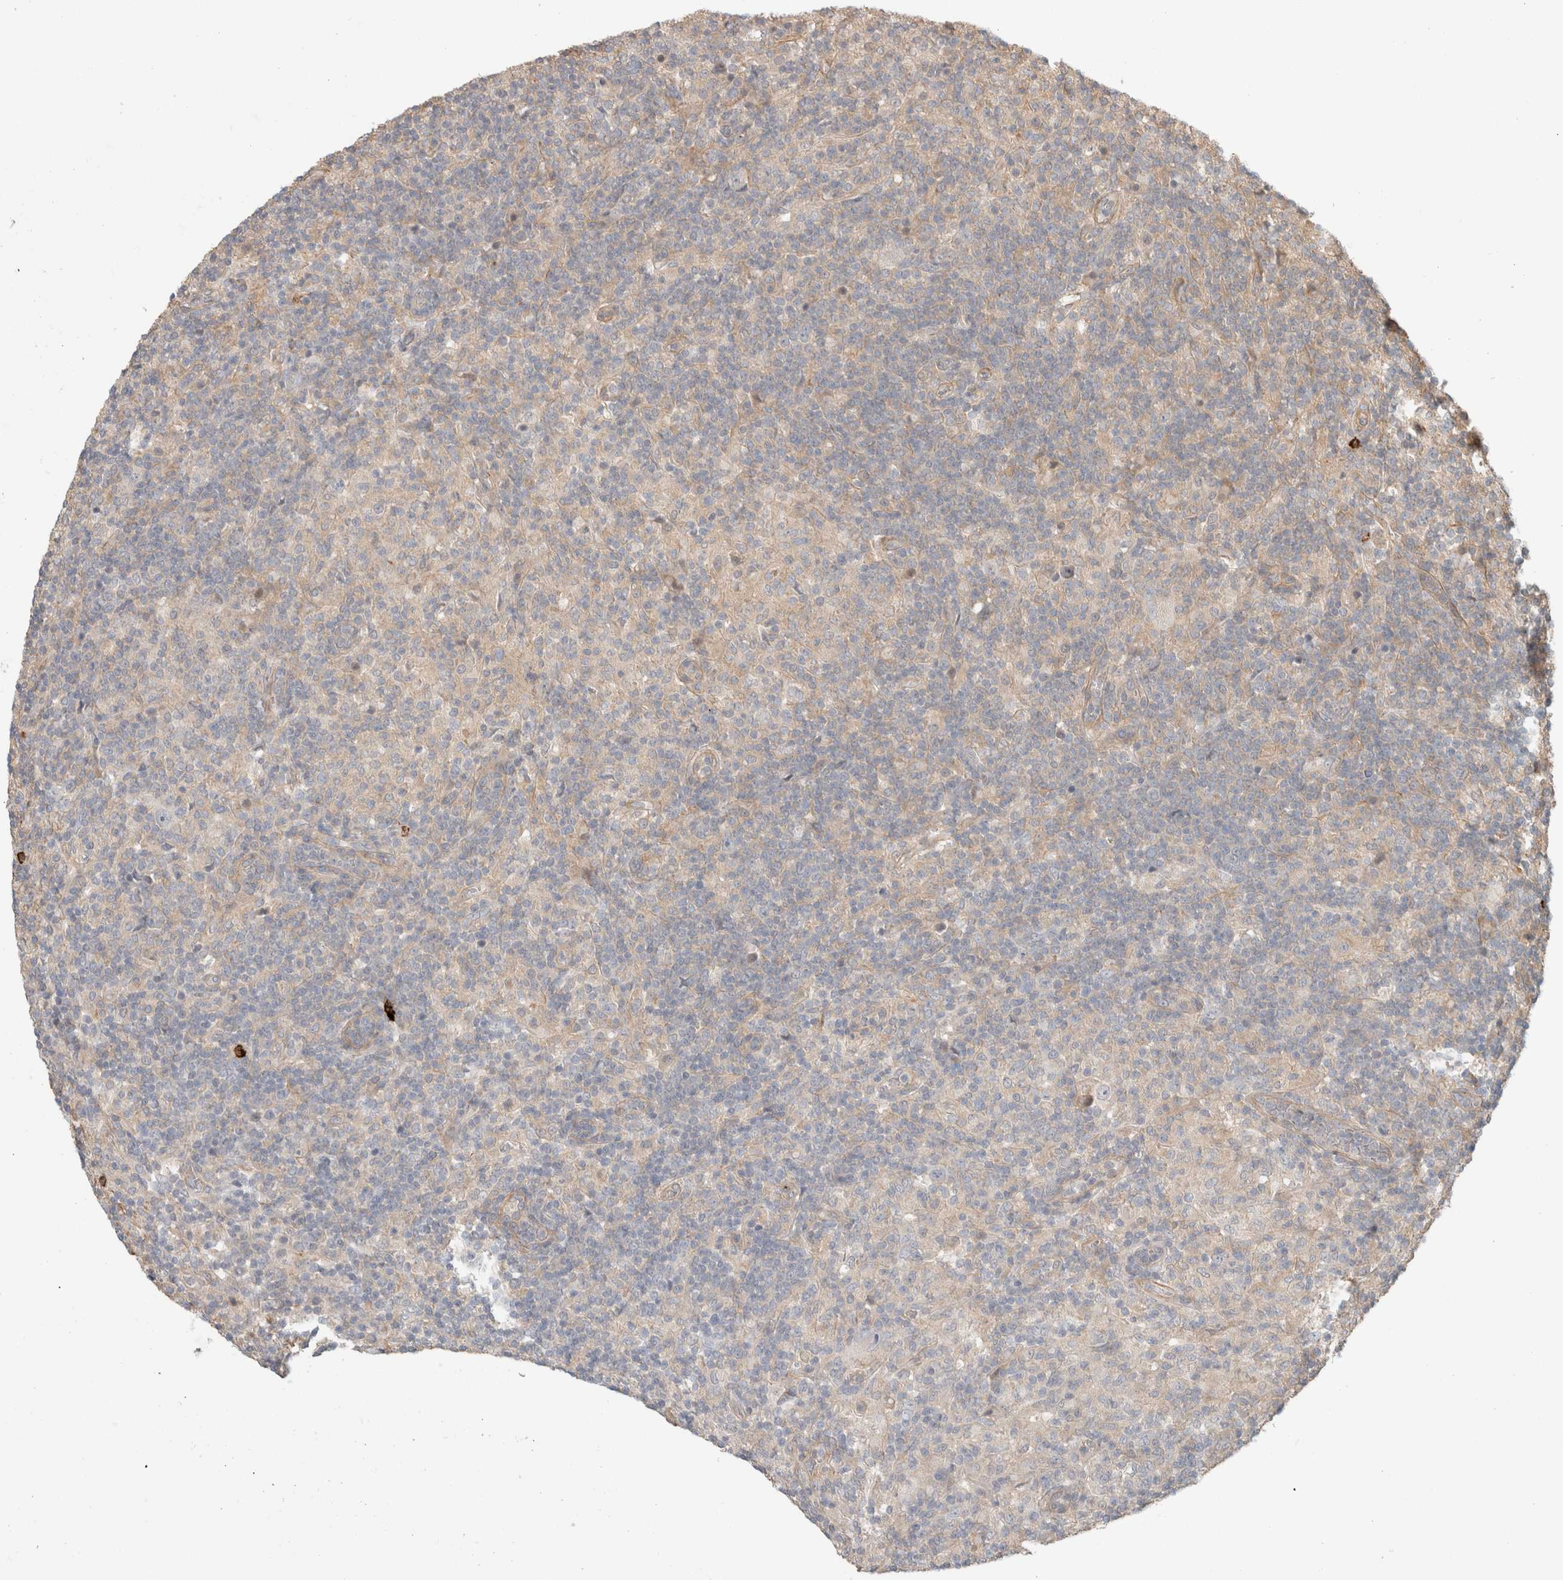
{"staining": {"intensity": "negative", "quantity": "none", "location": "none"}, "tissue": "lymphoma", "cell_type": "Tumor cells", "image_type": "cancer", "snomed": [{"axis": "morphology", "description": "Hodgkin's disease, NOS"}, {"axis": "topography", "description": "Lymph node"}], "caption": "There is no significant expression in tumor cells of lymphoma. The staining is performed using DAB brown chromogen with nuclei counter-stained in using hematoxylin.", "gene": "HSPG2", "patient": {"sex": "male", "age": 70}}